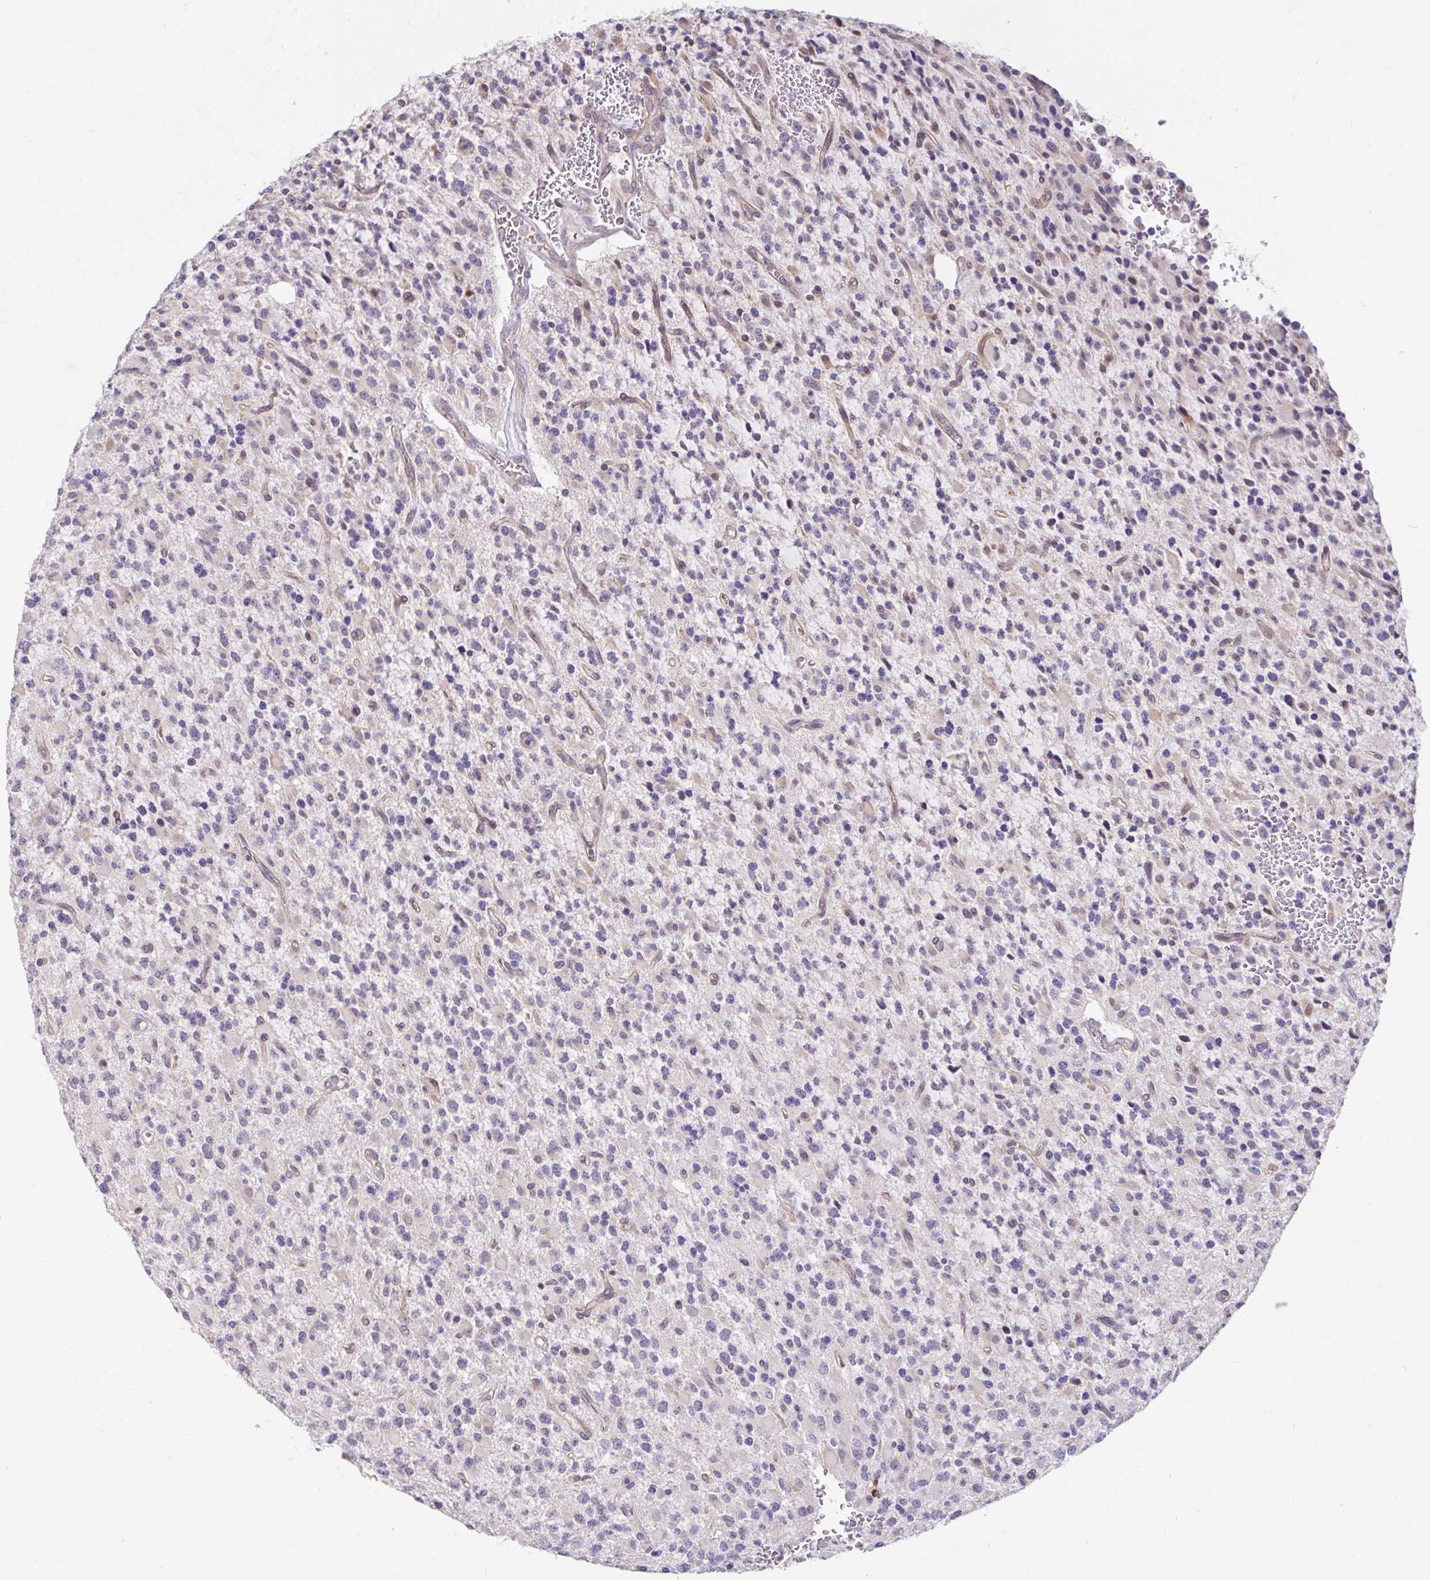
{"staining": {"intensity": "moderate", "quantity": "<25%", "location": "cytoplasmic/membranous"}, "tissue": "glioma", "cell_type": "Tumor cells", "image_type": "cancer", "snomed": [{"axis": "morphology", "description": "Glioma, malignant, High grade"}, {"axis": "topography", "description": "Brain"}], "caption": "High-power microscopy captured an immunohistochemistry (IHC) image of glioma, revealing moderate cytoplasmic/membranous positivity in approximately <25% of tumor cells. The protein is shown in brown color, while the nuclei are stained blue.", "gene": "NT5C1B", "patient": {"sex": "male", "age": 34}}